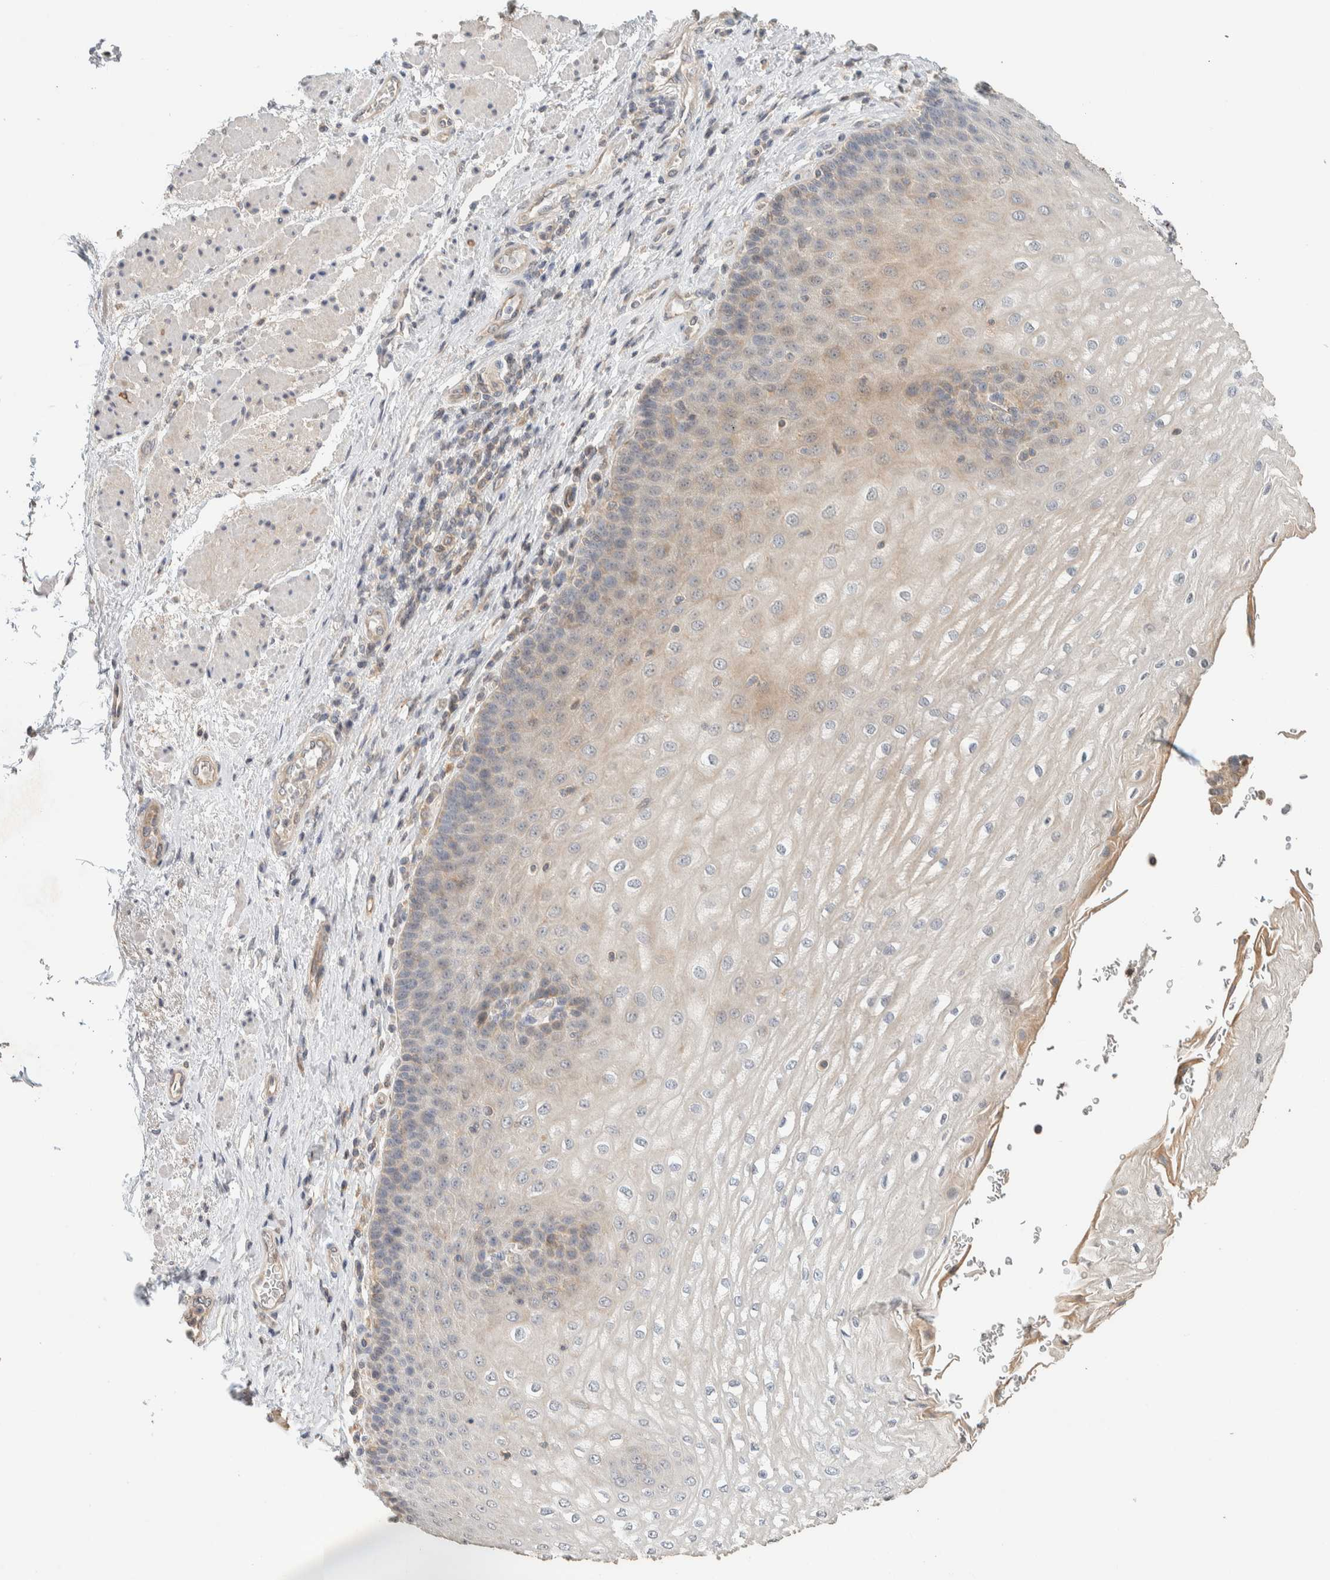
{"staining": {"intensity": "moderate", "quantity": "<25%", "location": "cytoplasmic/membranous"}, "tissue": "esophagus", "cell_type": "Squamous epithelial cells", "image_type": "normal", "snomed": [{"axis": "morphology", "description": "Normal tissue, NOS"}, {"axis": "topography", "description": "Esophagus"}], "caption": "Brown immunohistochemical staining in unremarkable esophagus demonstrates moderate cytoplasmic/membranous positivity in about <25% of squamous epithelial cells. (Brightfield microscopy of DAB IHC at high magnification).", "gene": "PDE7B", "patient": {"sex": "male", "age": 54}}